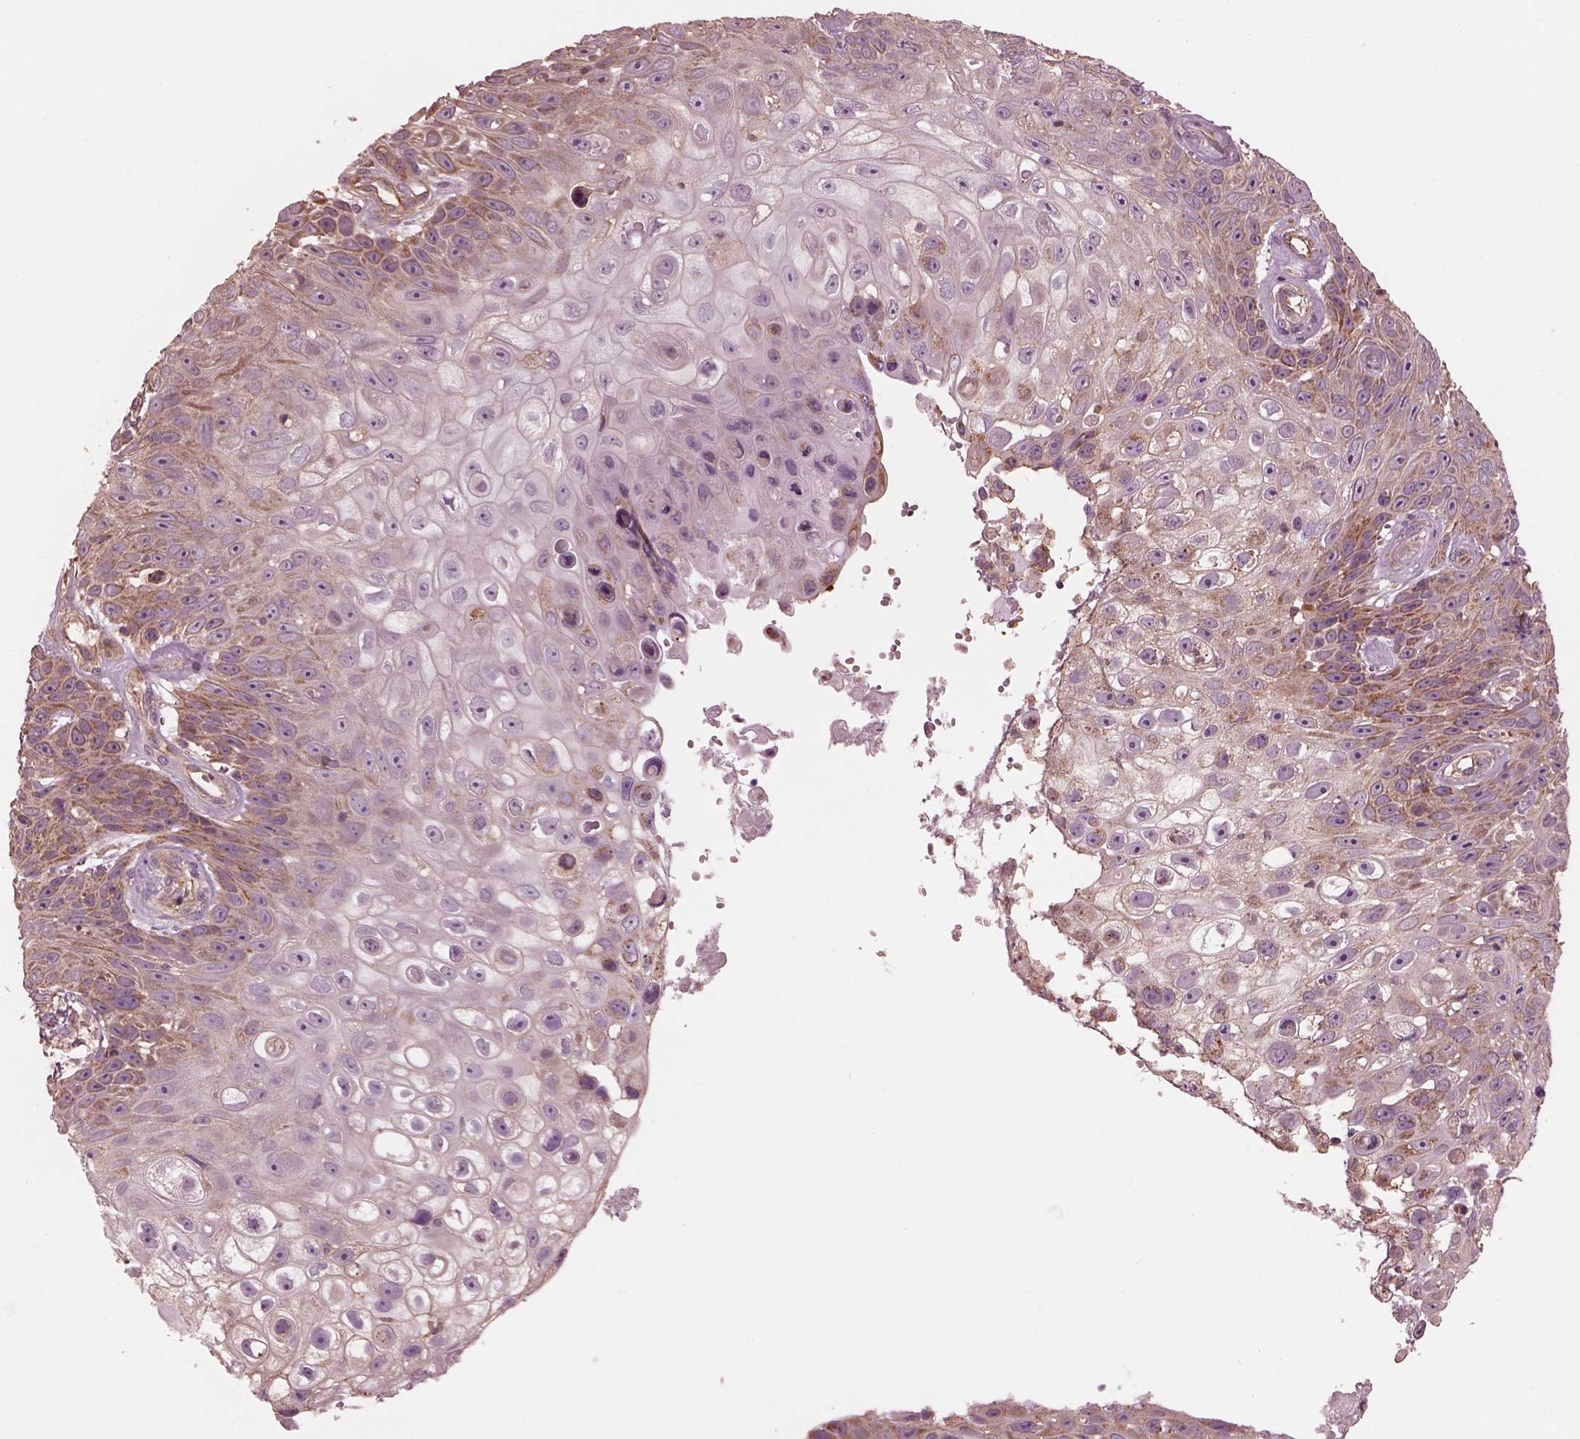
{"staining": {"intensity": "moderate", "quantity": ">75%", "location": "cytoplasmic/membranous"}, "tissue": "skin cancer", "cell_type": "Tumor cells", "image_type": "cancer", "snomed": [{"axis": "morphology", "description": "Squamous cell carcinoma, NOS"}, {"axis": "topography", "description": "Skin"}], "caption": "A high-resolution image shows IHC staining of skin cancer, which exhibits moderate cytoplasmic/membranous expression in approximately >75% of tumor cells.", "gene": "STK33", "patient": {"sex": "male", "age": 82}}